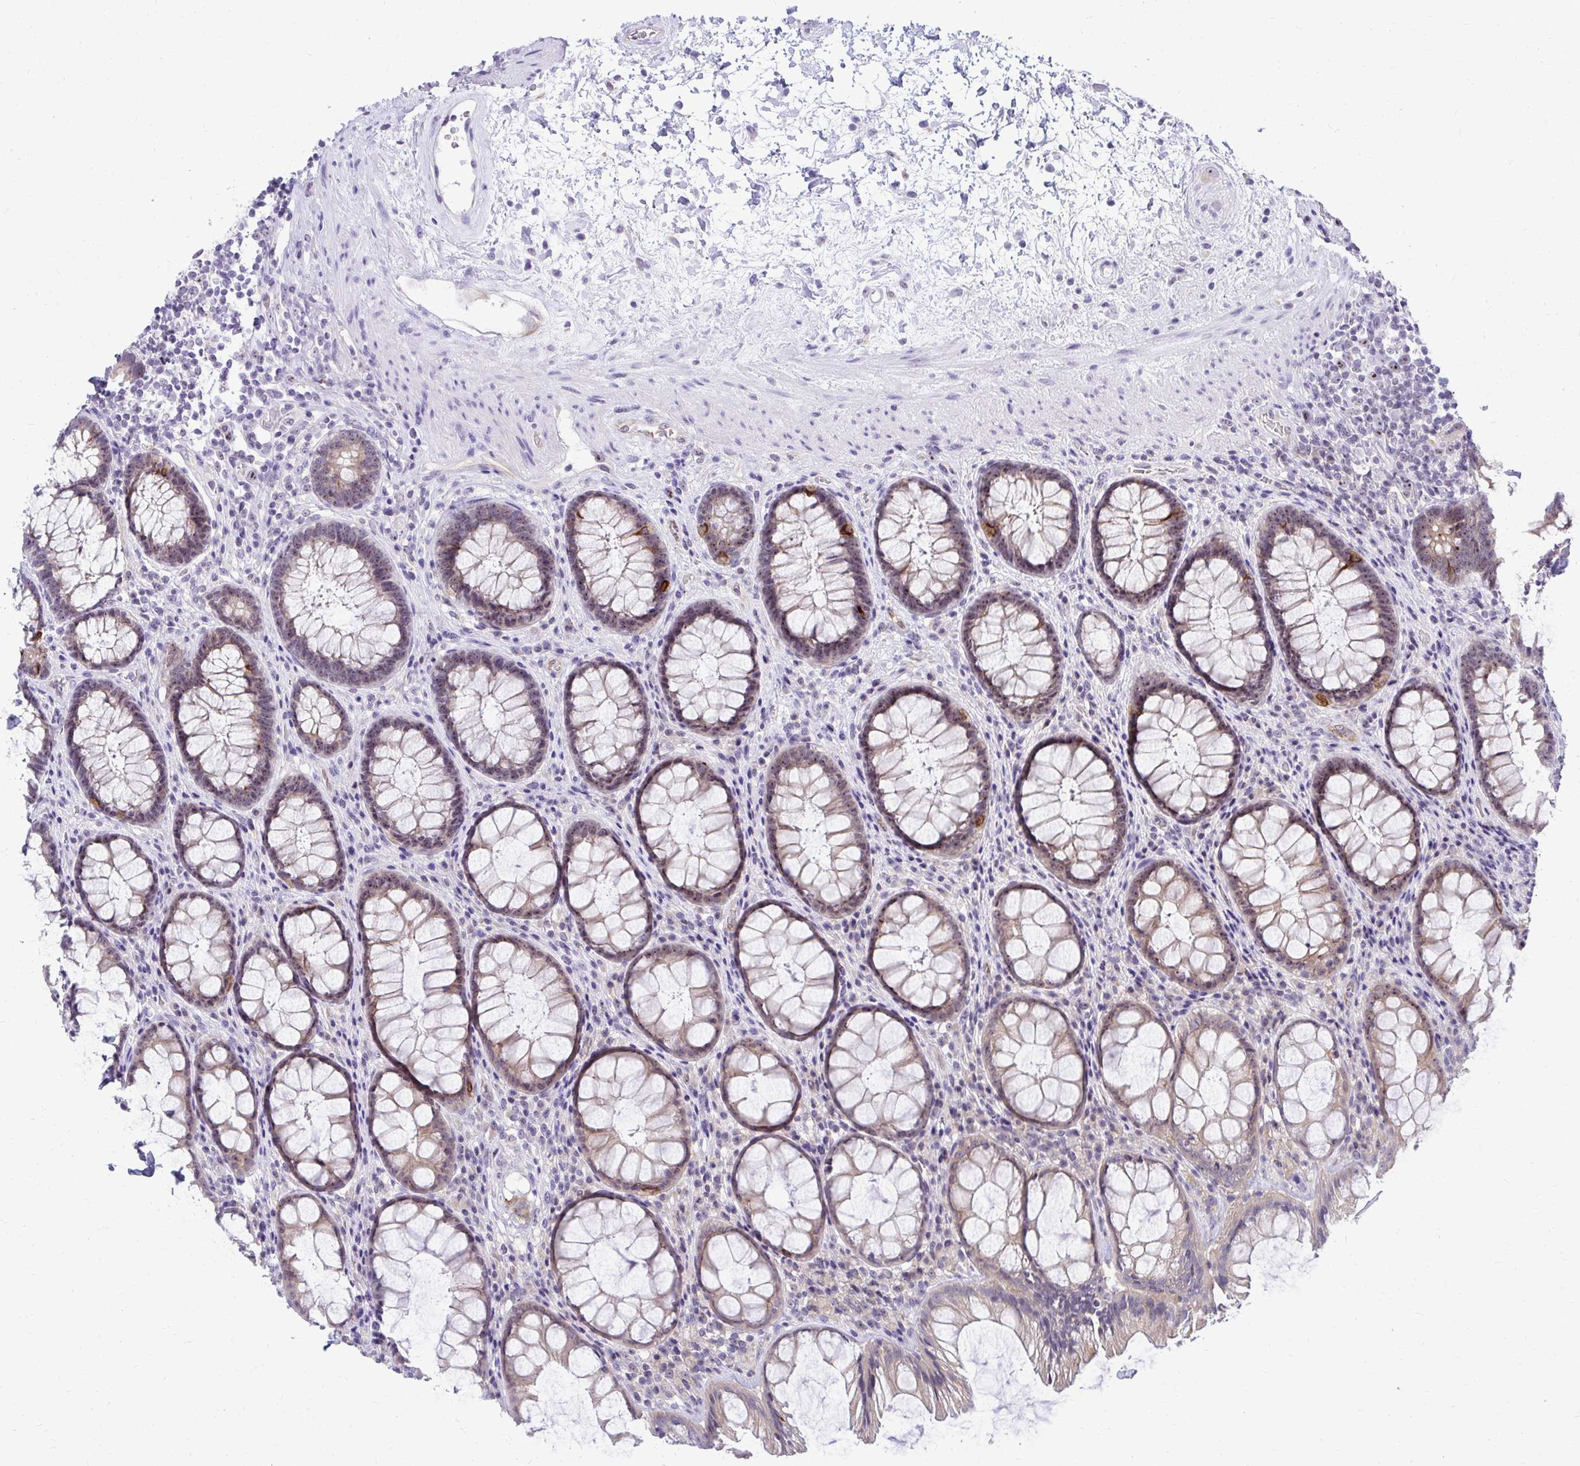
{"staining": {"intensity": "weak", "quantity": "25%-75%", "location": "cytoplasmic/membranous,nuclear"}, "tissue": "rectum", "cell_type": "Glandular cells", "image_type": "normal", "snomed": [{"axis": "morphology", "description": "Normal tissue, NOS"}, {"axis": "topography", "description": "Rectum"}], "caption": "Approximately 25%-75% of glandular cells in normal human rectum show weak cytoplasmic/membranous,nuclear protein staining as visualized by brown immunohistochemical staining.", "gene": "NIFK", "patient": {"sex": "male", "age": 72}}